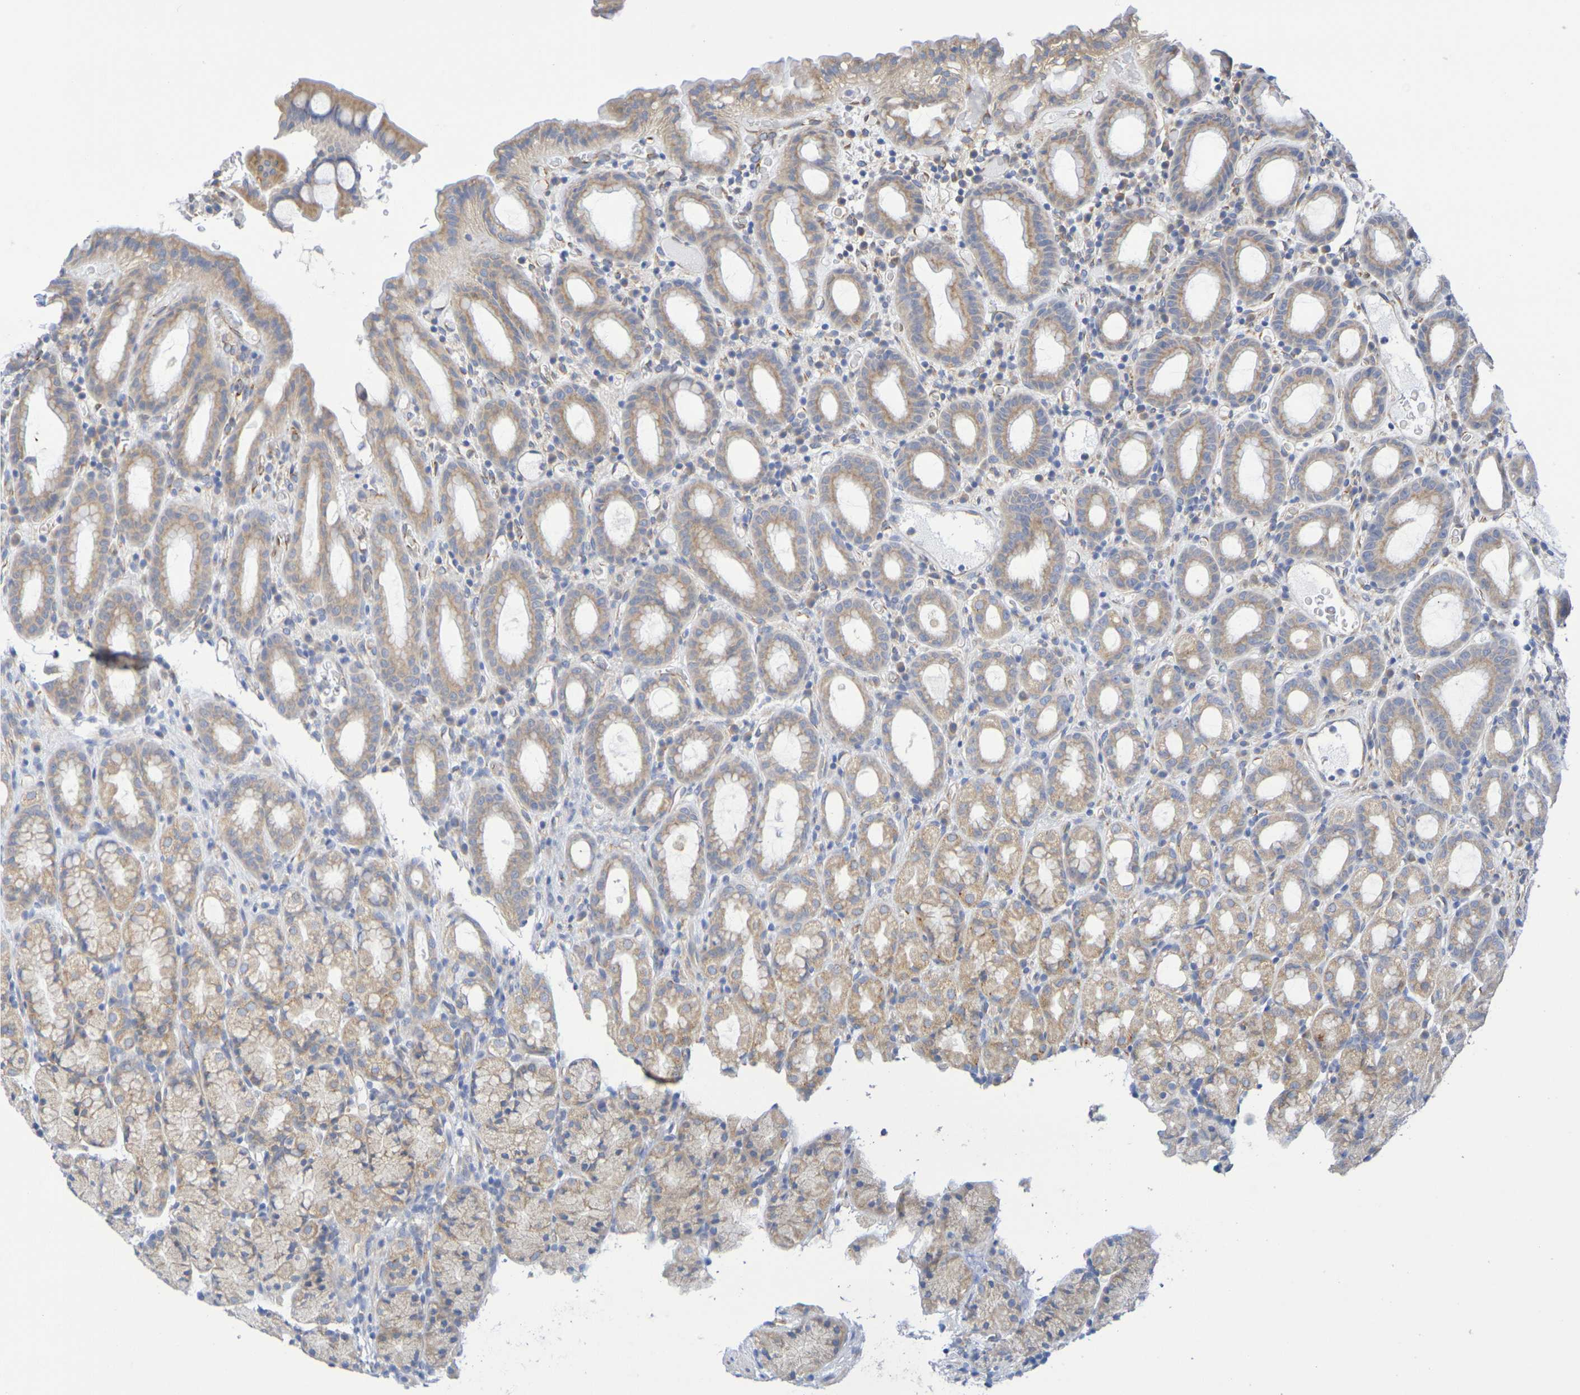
{"staining": {"intensity": "weak", "quantity": ">75%", "location": "cytoplasmic/membranous"}, "tissue": "stomach", "cell_type": "Glandular cells", "image_type": "normal", "snomed": [{"axis": "morphology", "description": "Normal tissue, NOS"}, {"axis": "topography", "description": "Stomach, upper"}], "caption": "Protein staining of normal stomach displays weak cytoplasmic/membranous expression in approximately >75% of glandular cells.", "gene": "TMCC3", "patient": {"sex": "male", "age": 68}}